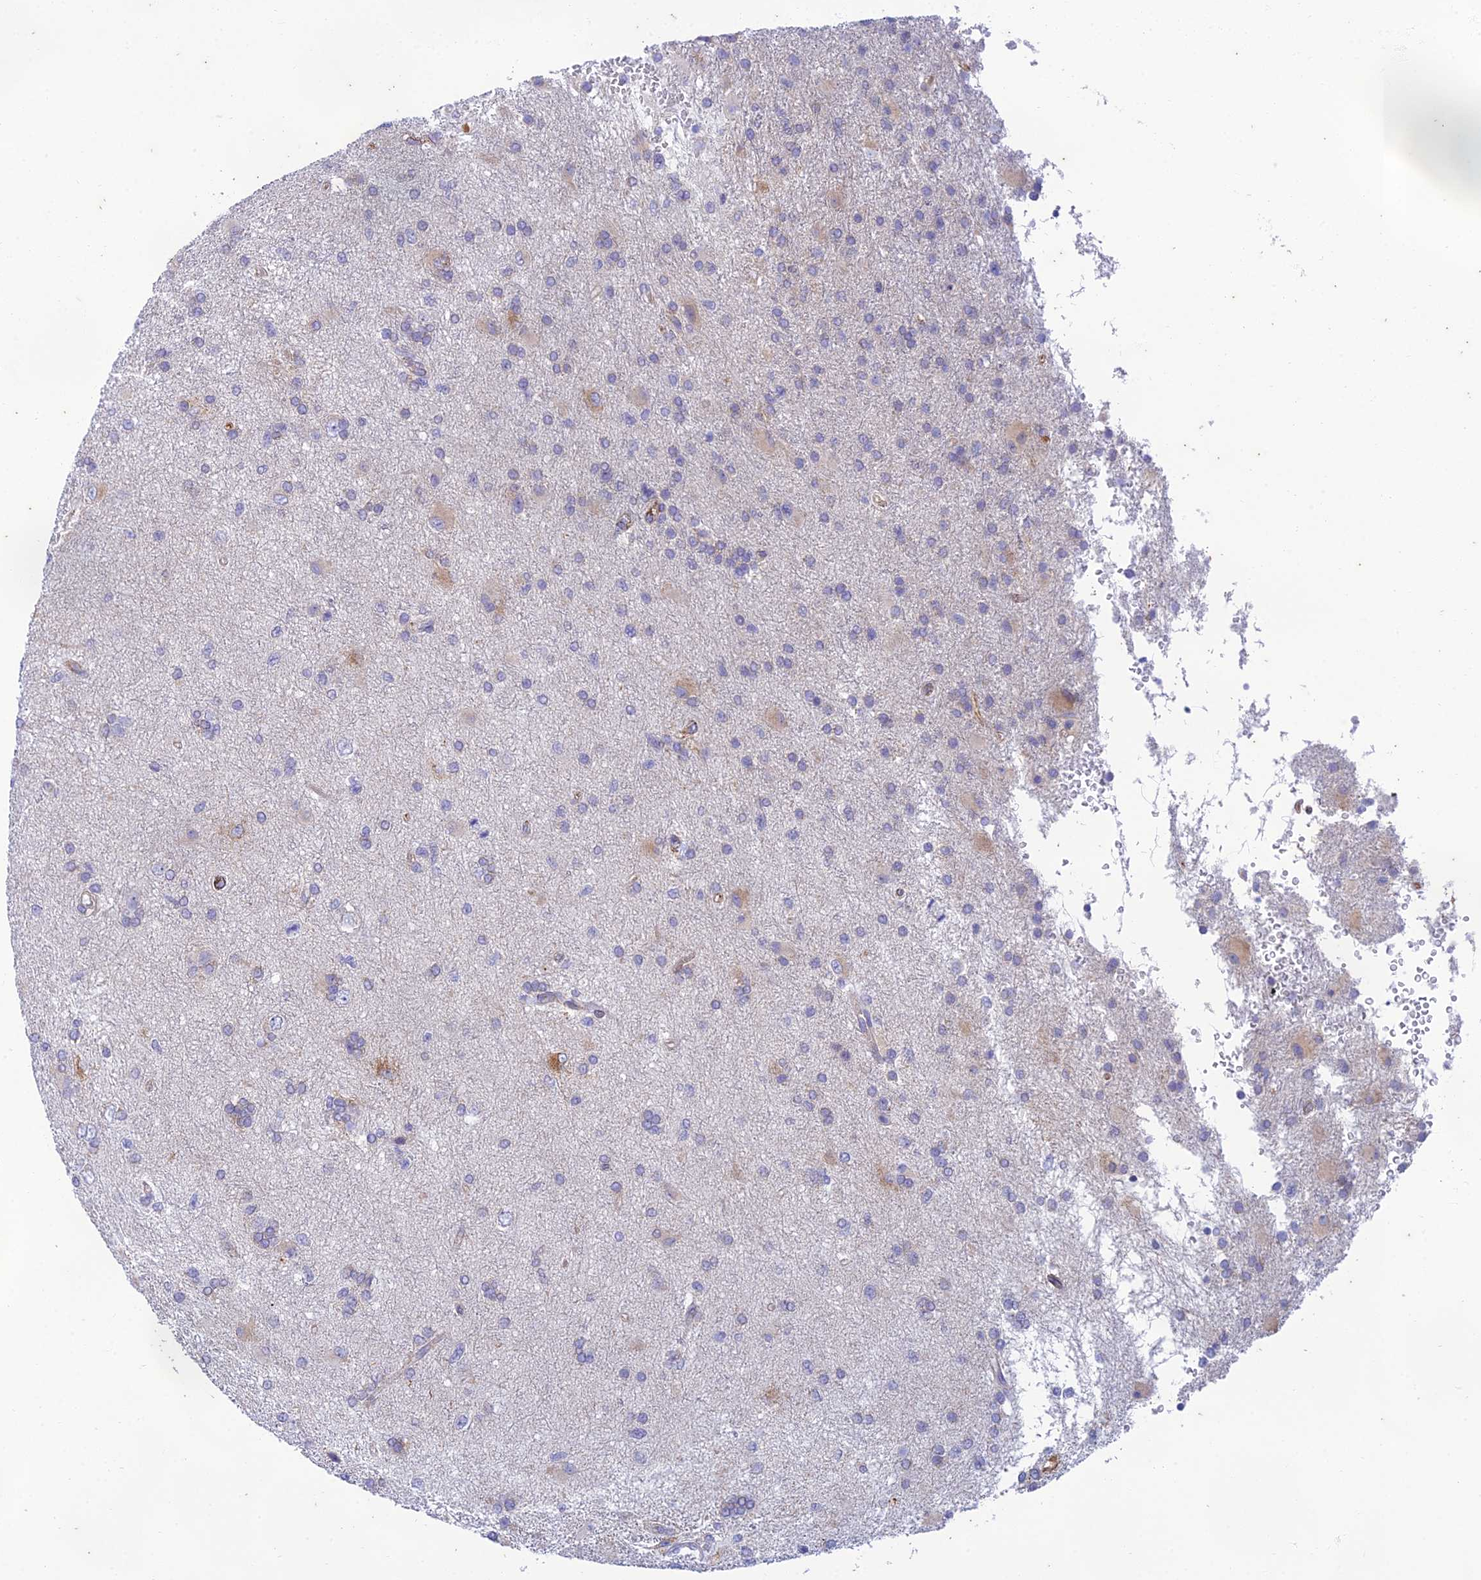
{"staining": {"intensity": "negative", "quantity": "none", "location": "none"}, "tissue": "glioma", "cell_type": "Tumor cells", "image_type": "cancer", "snomed": [{"axis": "morphology", "description": "Glioma, malignant, High grade"}, {"axis": "topography", "description": "Brain"}], "caption": "Photomicrograph shows no significant protein staining in tumor cells of glioma.", "gene": "PTCD2", "patient": {"sex": "male", "age": 56}}